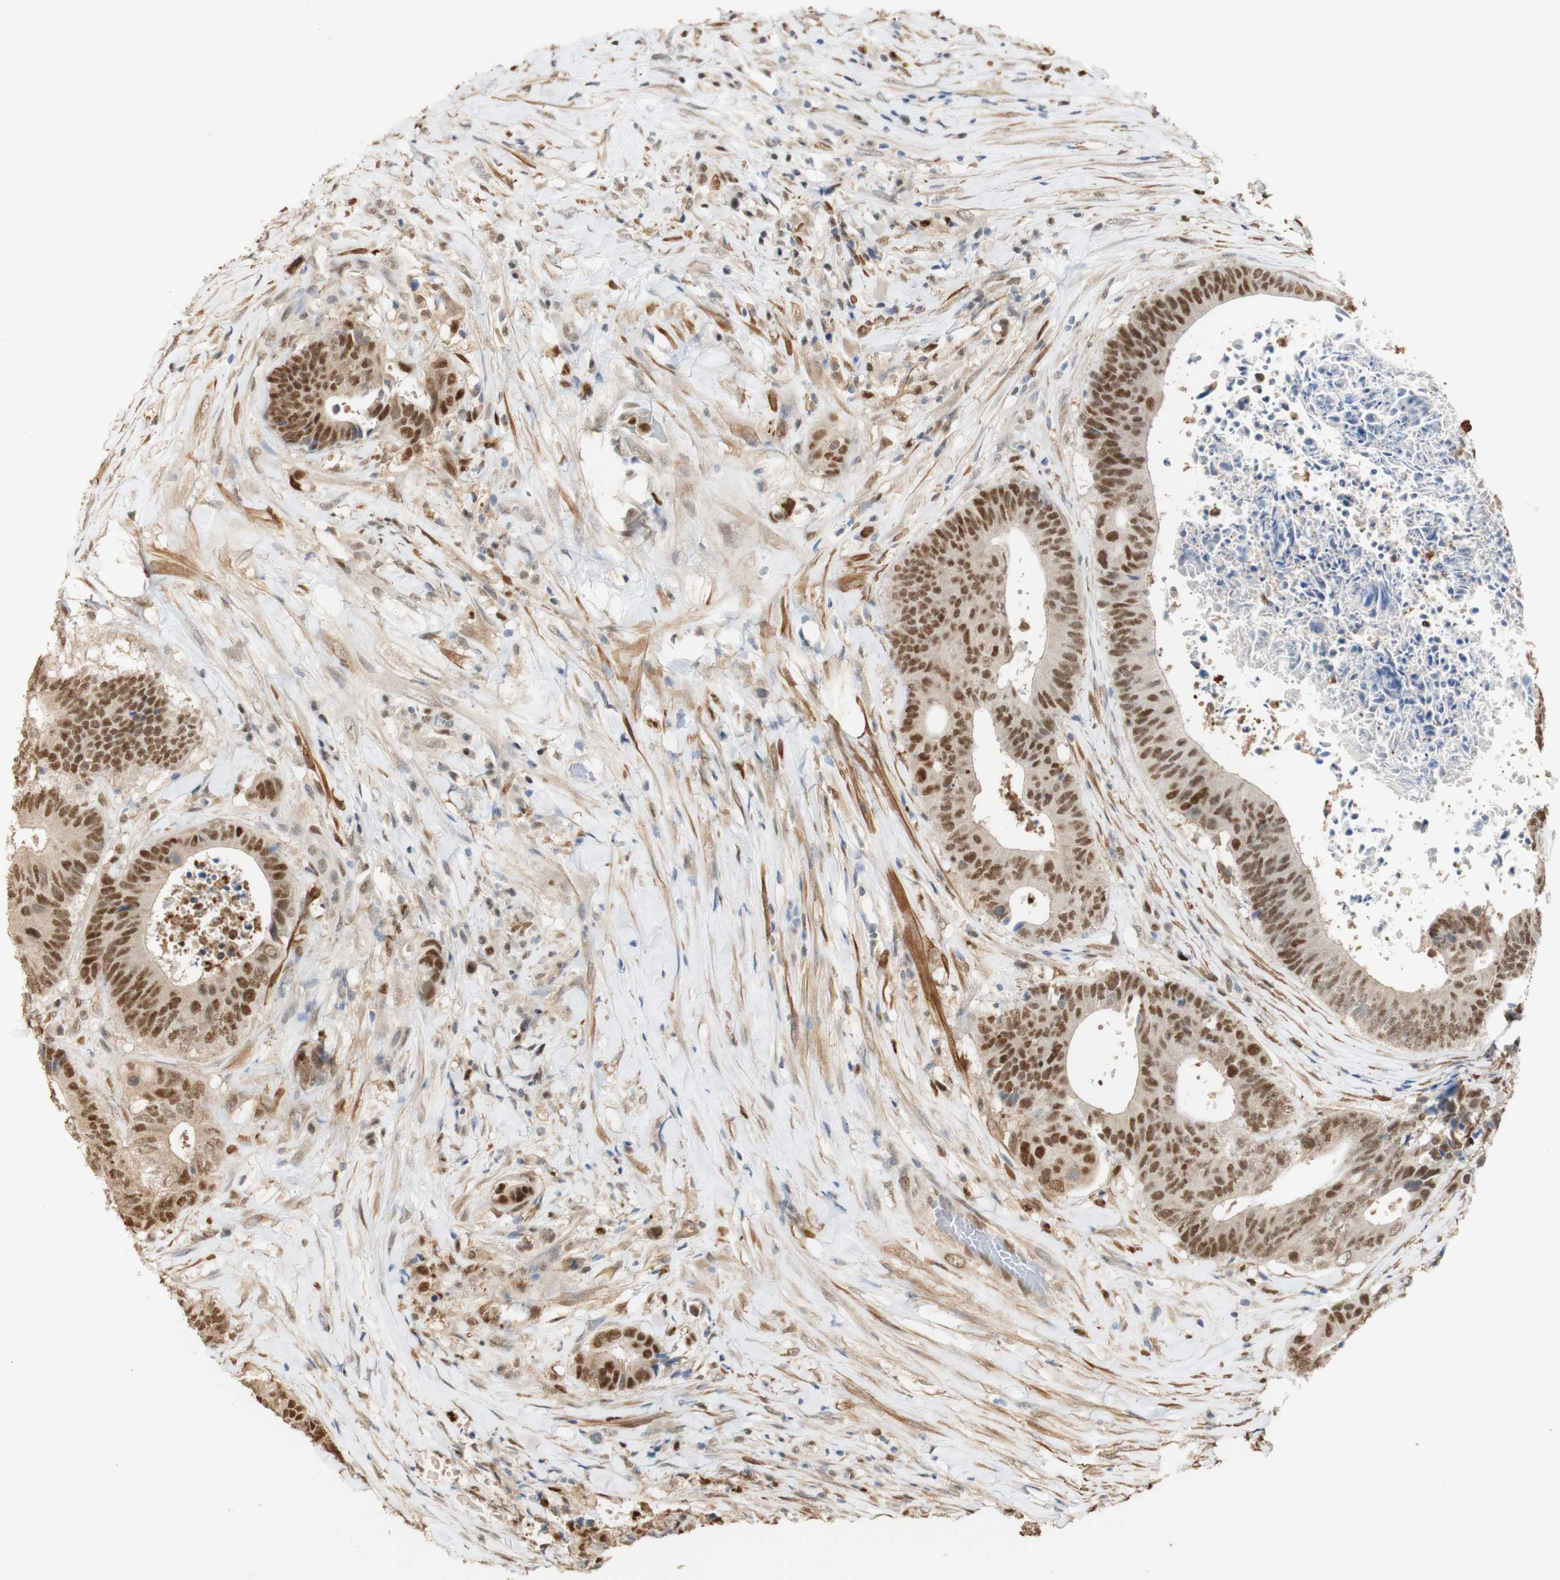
{"staining": {"intensity": "moderate", "quantity": ">75%", "location": "nuclear"}, "tissue": "colorectal cancer", "cell_type": "Tumor cells", "image_type": "cancer", "snomed": [{"axis": "morphology", "description": "Adenocarcinoma, NOS"}, {"axis": "topography", "description": "Rectum"}], "caption": "A micrograph of human adenocarcinoma (colorectal) stained for a protein shows moderate nuclear brown staining in tumor cells. The protein of interest is stained brown, and the nuclei are stained in blue (DAB IHC with brightfield microscopy, high magnification).", "gene": "MAP3K4", "patient": {"sex": "male", "age": 72}}